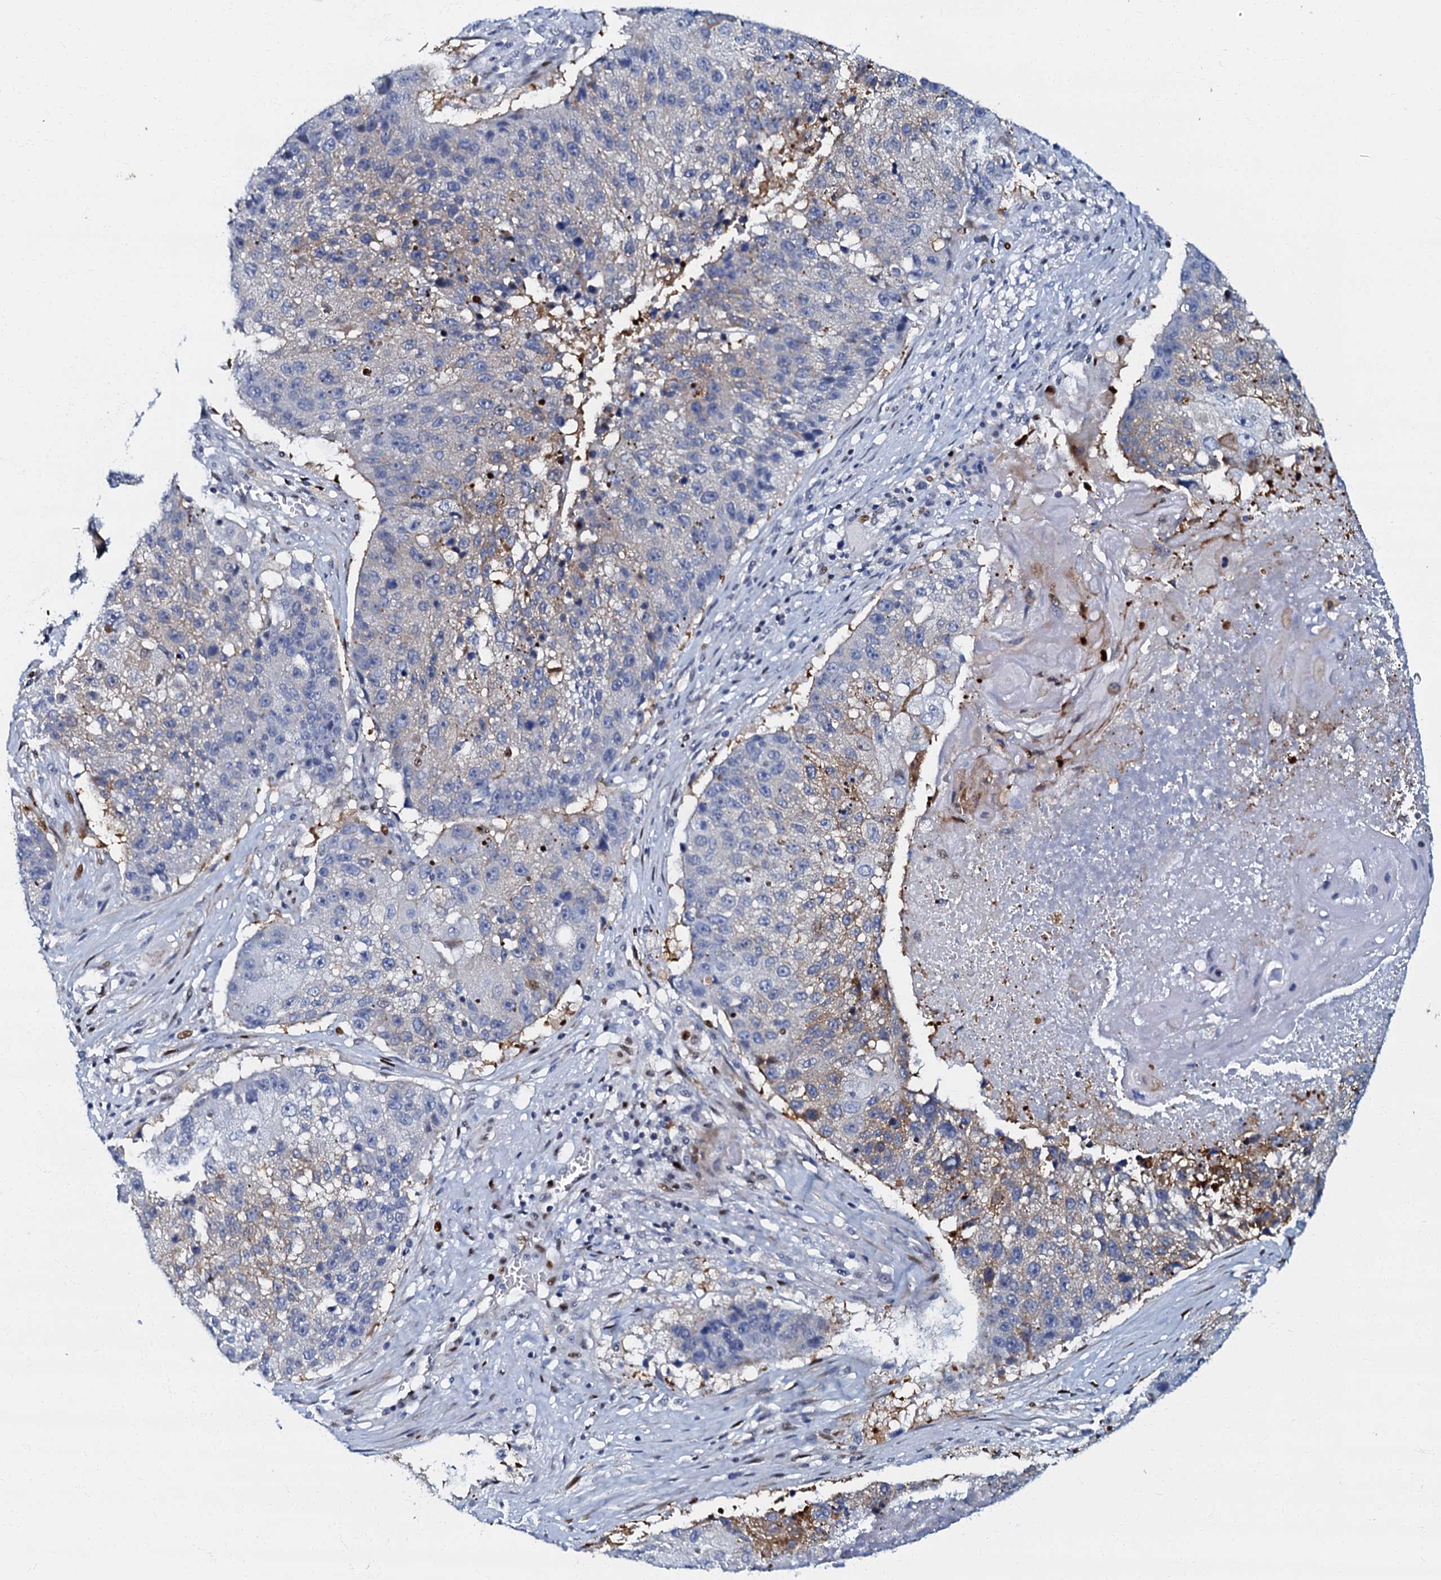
{"staining": {"intensity": "weak", "quantity": "<25%", "location": "cytoplasmic/membranous"}, "tissue": "lung cancer", "cell_type": "Tumor cells", "image_type": "cancer", "snomed": [{"axis": "morphology", "description": "Squamous cell carcinoma, NOS"}, {"axis": "topography", "description": "Lung"}], "caption": "Protein analysis of lung cancer (squamous cell carcinoma) displays no significant expression in tumor cells.", "gene": "MFSD5", "patient": {"sex": "male", "age": 61}}